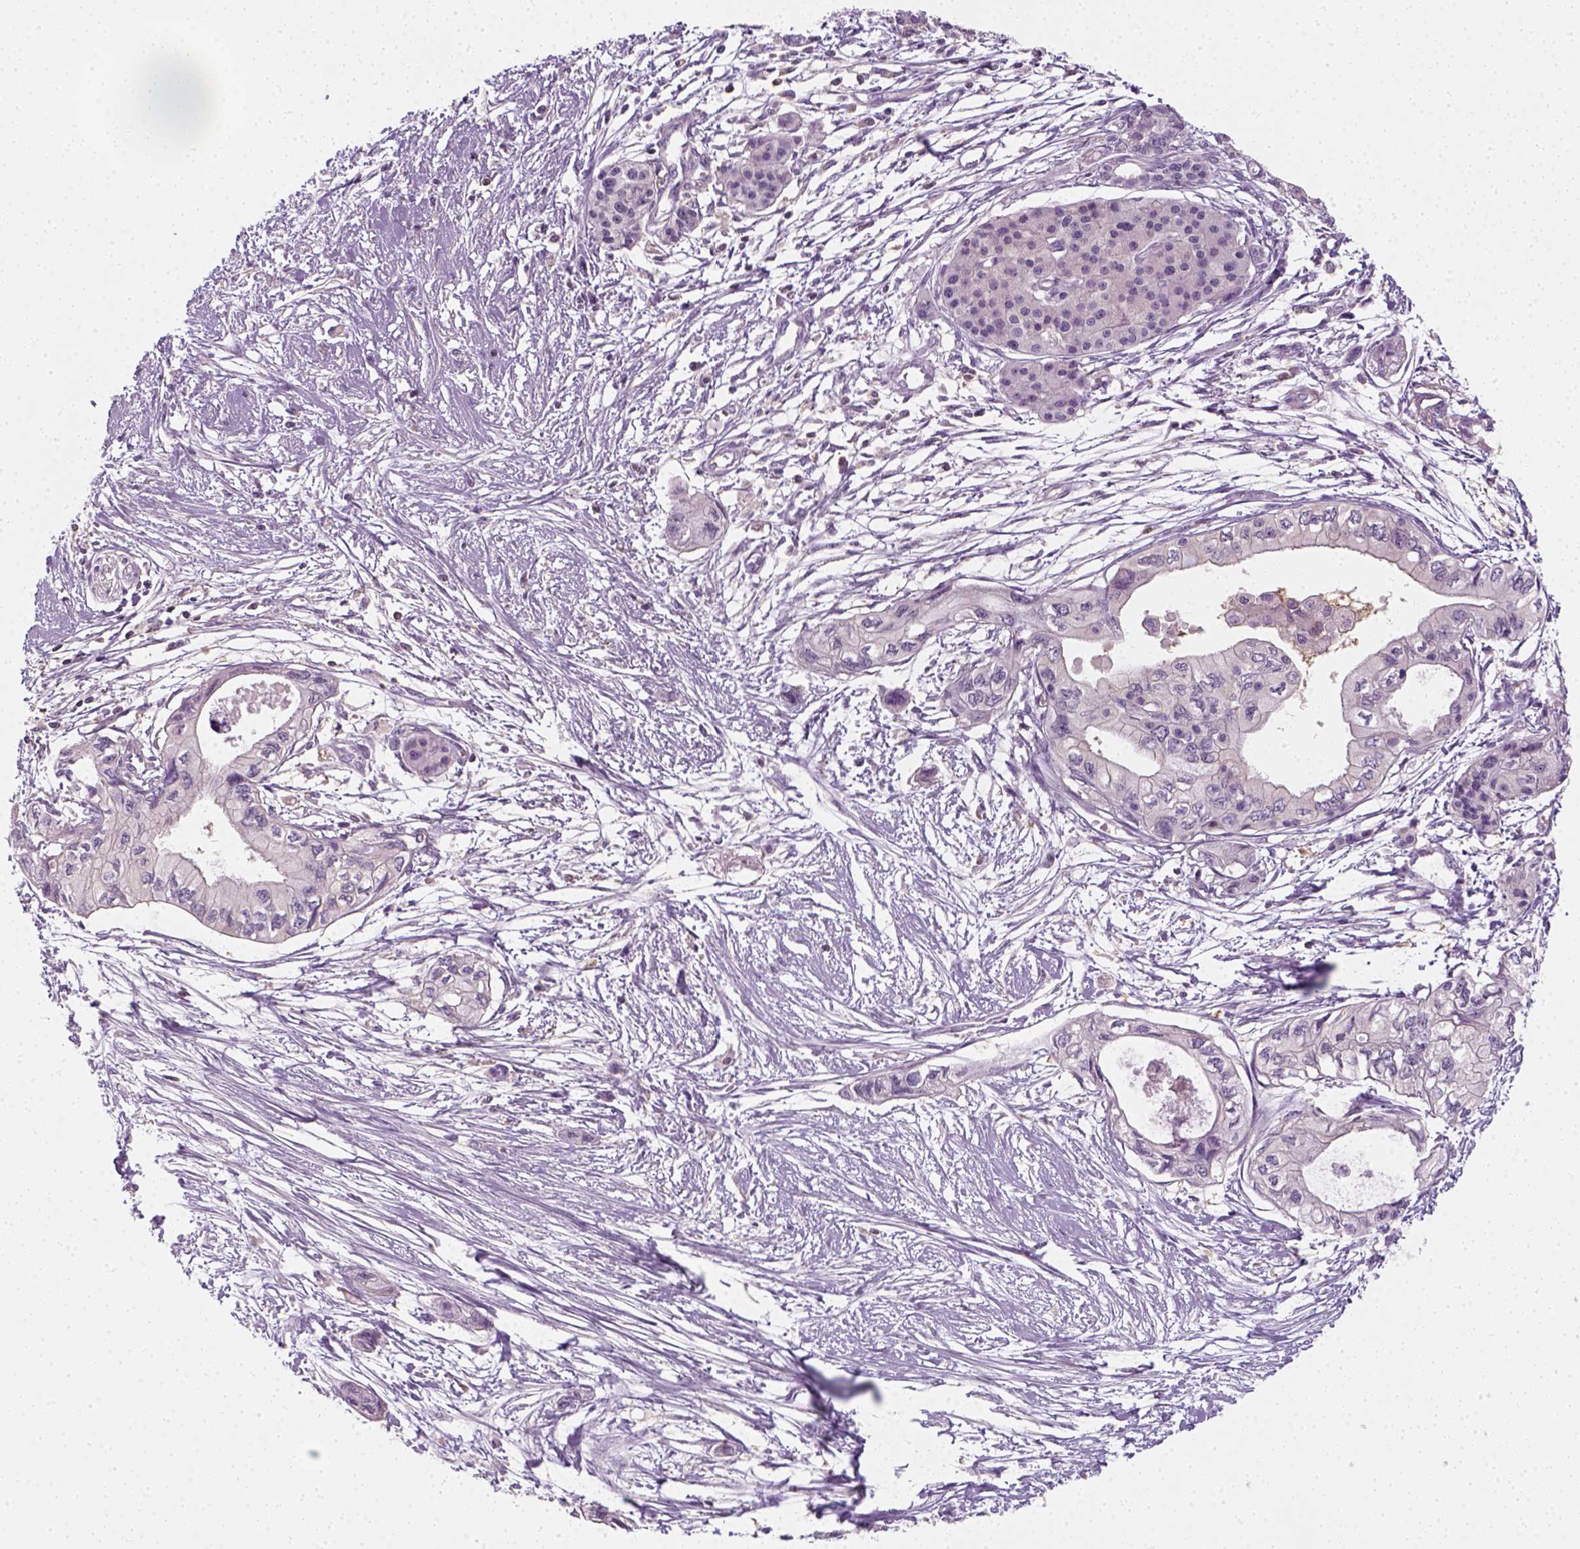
{"staining": {"intensity": "negative", "quantity": "none", "location": "none"}, "tissue": "pancreatic cancer", "cell_type": "Tumor cells", "image_type": "cancer", "snomed": [{"axis": "morphology", "description": "Adenocarcinoma, NOS"}, {"axis": "topography", "description": "Pancreas"}], "caption": "This micrograph is of pancreatic cancer stained with immunohistochemistry to label a protein in brown with the nuclei are counter-stained blue. There is no expression in tumor cells.", "gene": "EPHB1", "patient": {"sex": "female", "age": 76}}